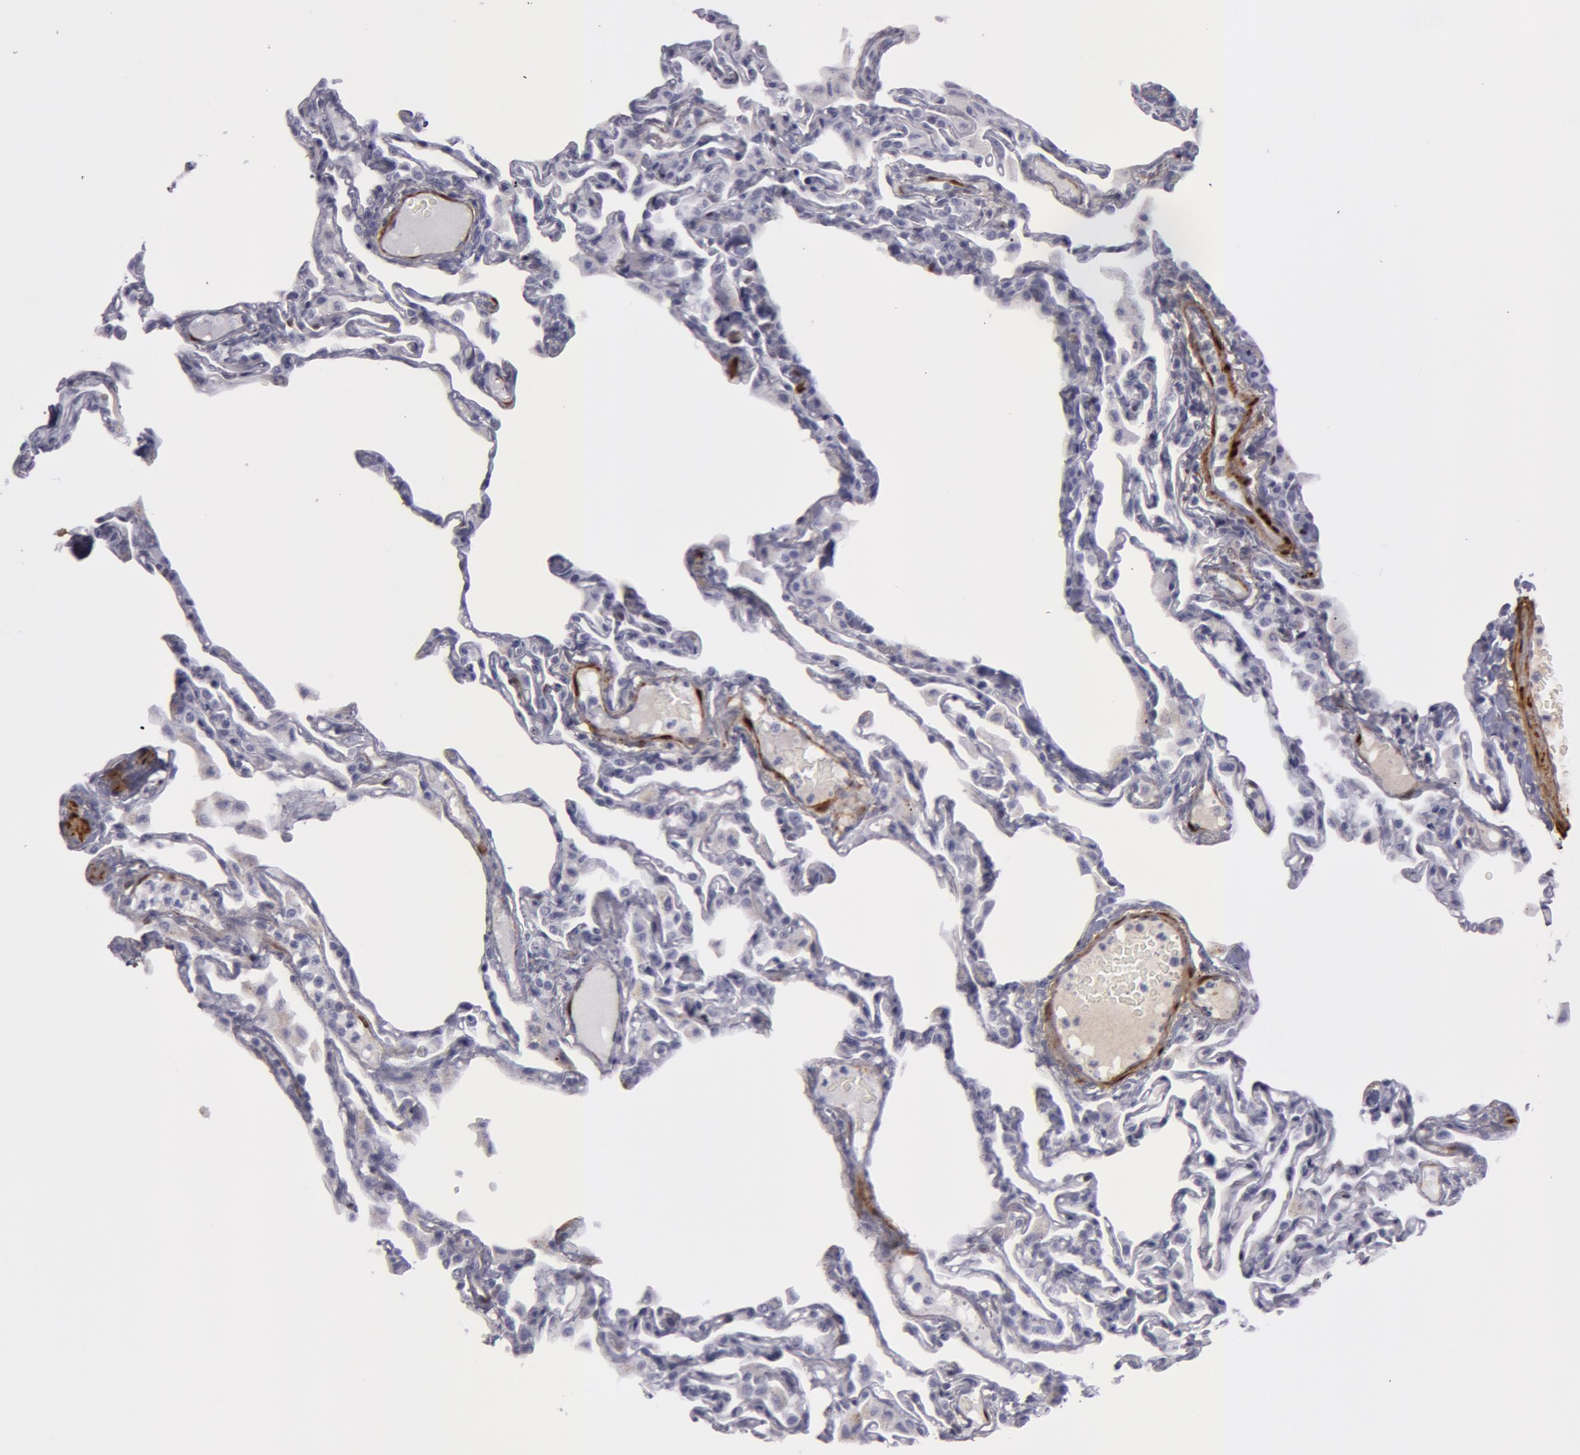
{"staining": {"intensity": "negative", "quantity": "none", "location": "none"}, "tissue": "lung", "cell_type": "Alveolar cells", "image_type": "normal", "snomed": [{"axis": "morphology", "description": "Normal tissue, NOS"}, {"axis": "topography", "description": "Lung"}], "caption": "This is an immunohistochemistry (IHC) micrograph of normal lung. There is no expression in alveolar cells.", "gene": "TAGLN", "patient": {"sex": "female", "age": 49}}